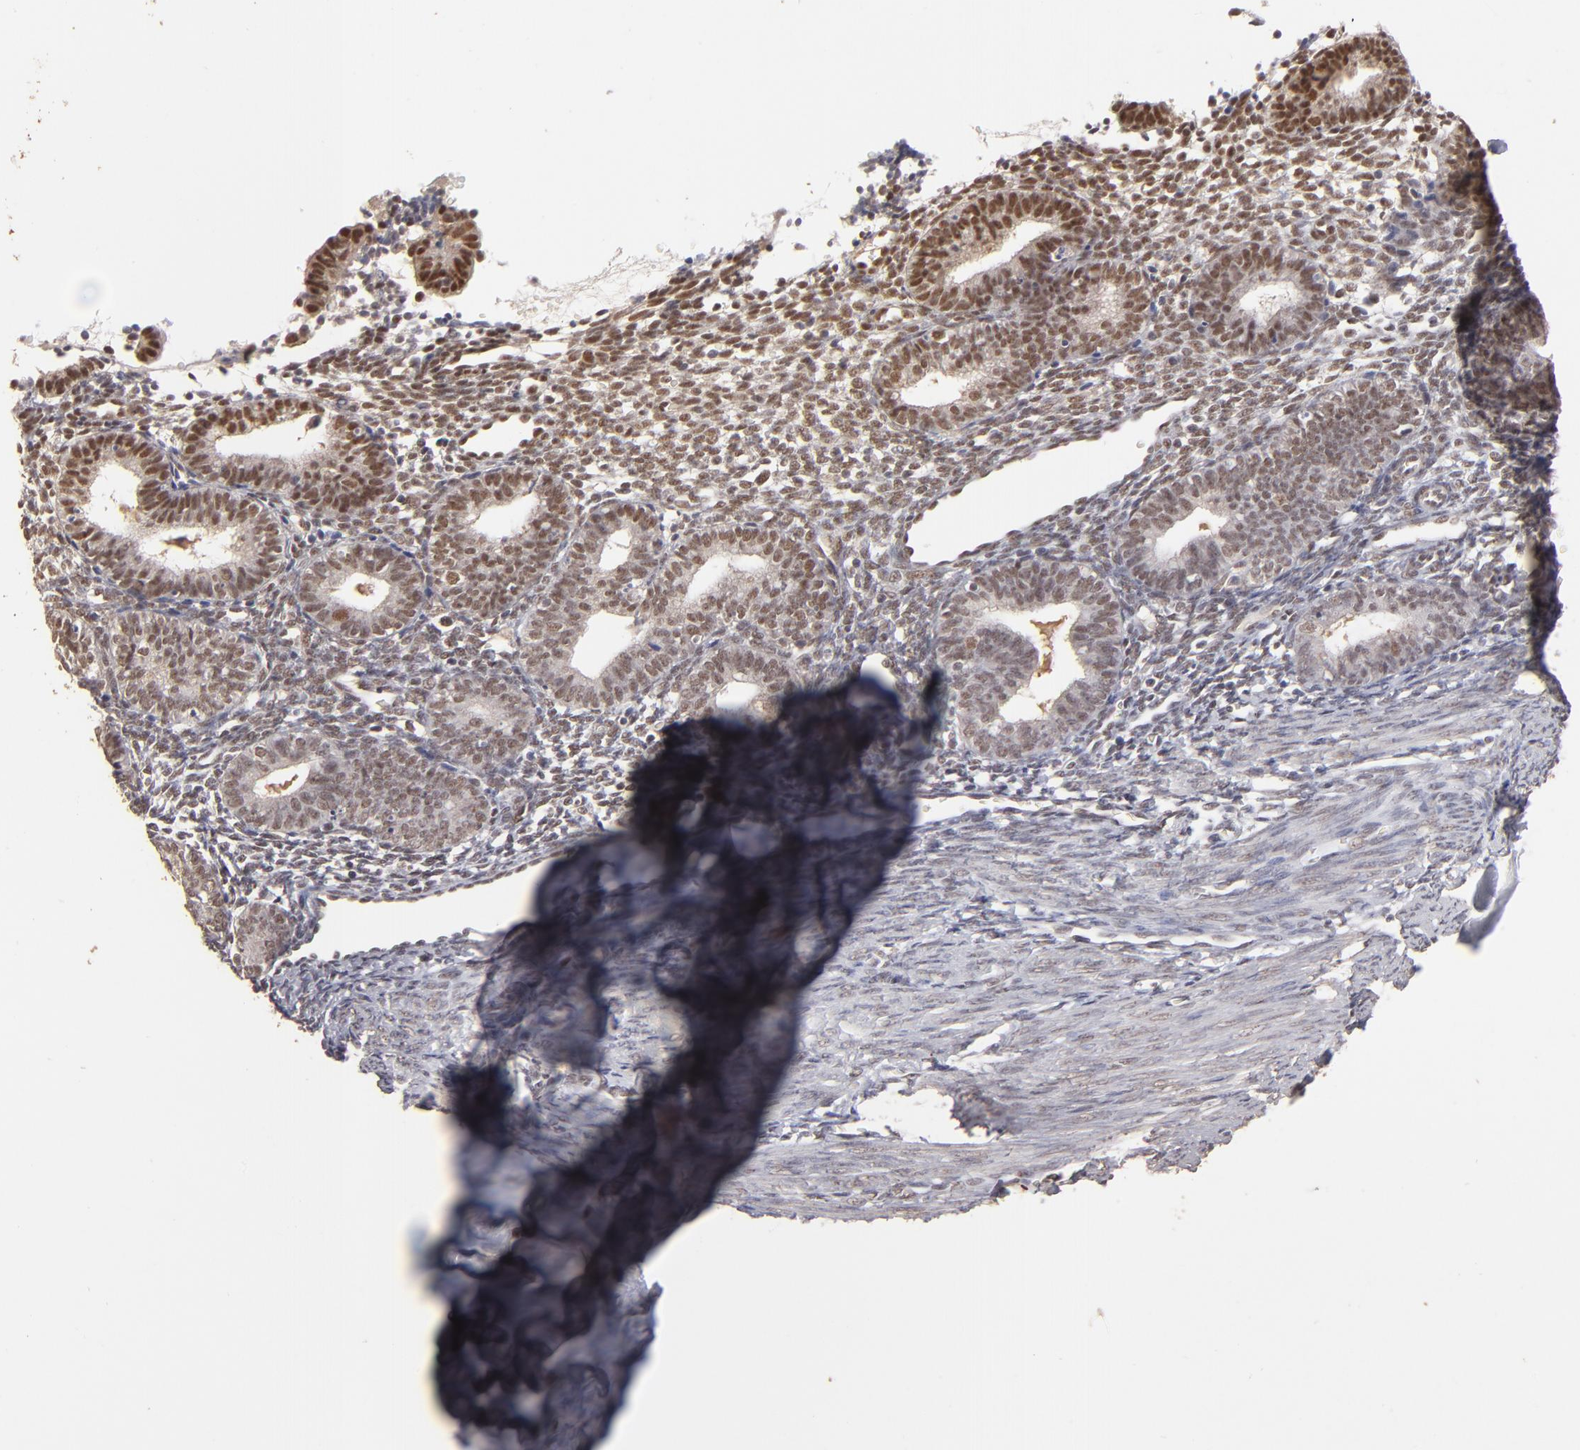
{"staining": {"intensity": "moderate", "quantity": ">75%", "location": "nuclear"}, "tissue": "endometrium", "cell_type": "Cells in endometrial stroma", "image_type": "normal", "snomed": [{"axis": "morphology", "description": "Normal tissue, NOS"}, {"axis": "topography", "description": "Endometrium"}], "caption": "Cells in endometrial stroma reveal medium levels of moderate nuclear staining in approximately >75% of cells in unremarkable endometrium. (IHC, brightfield microscopy, high magnification).", "gene": "CLOCK", "patient": {"sex": "female", "age": 61}}